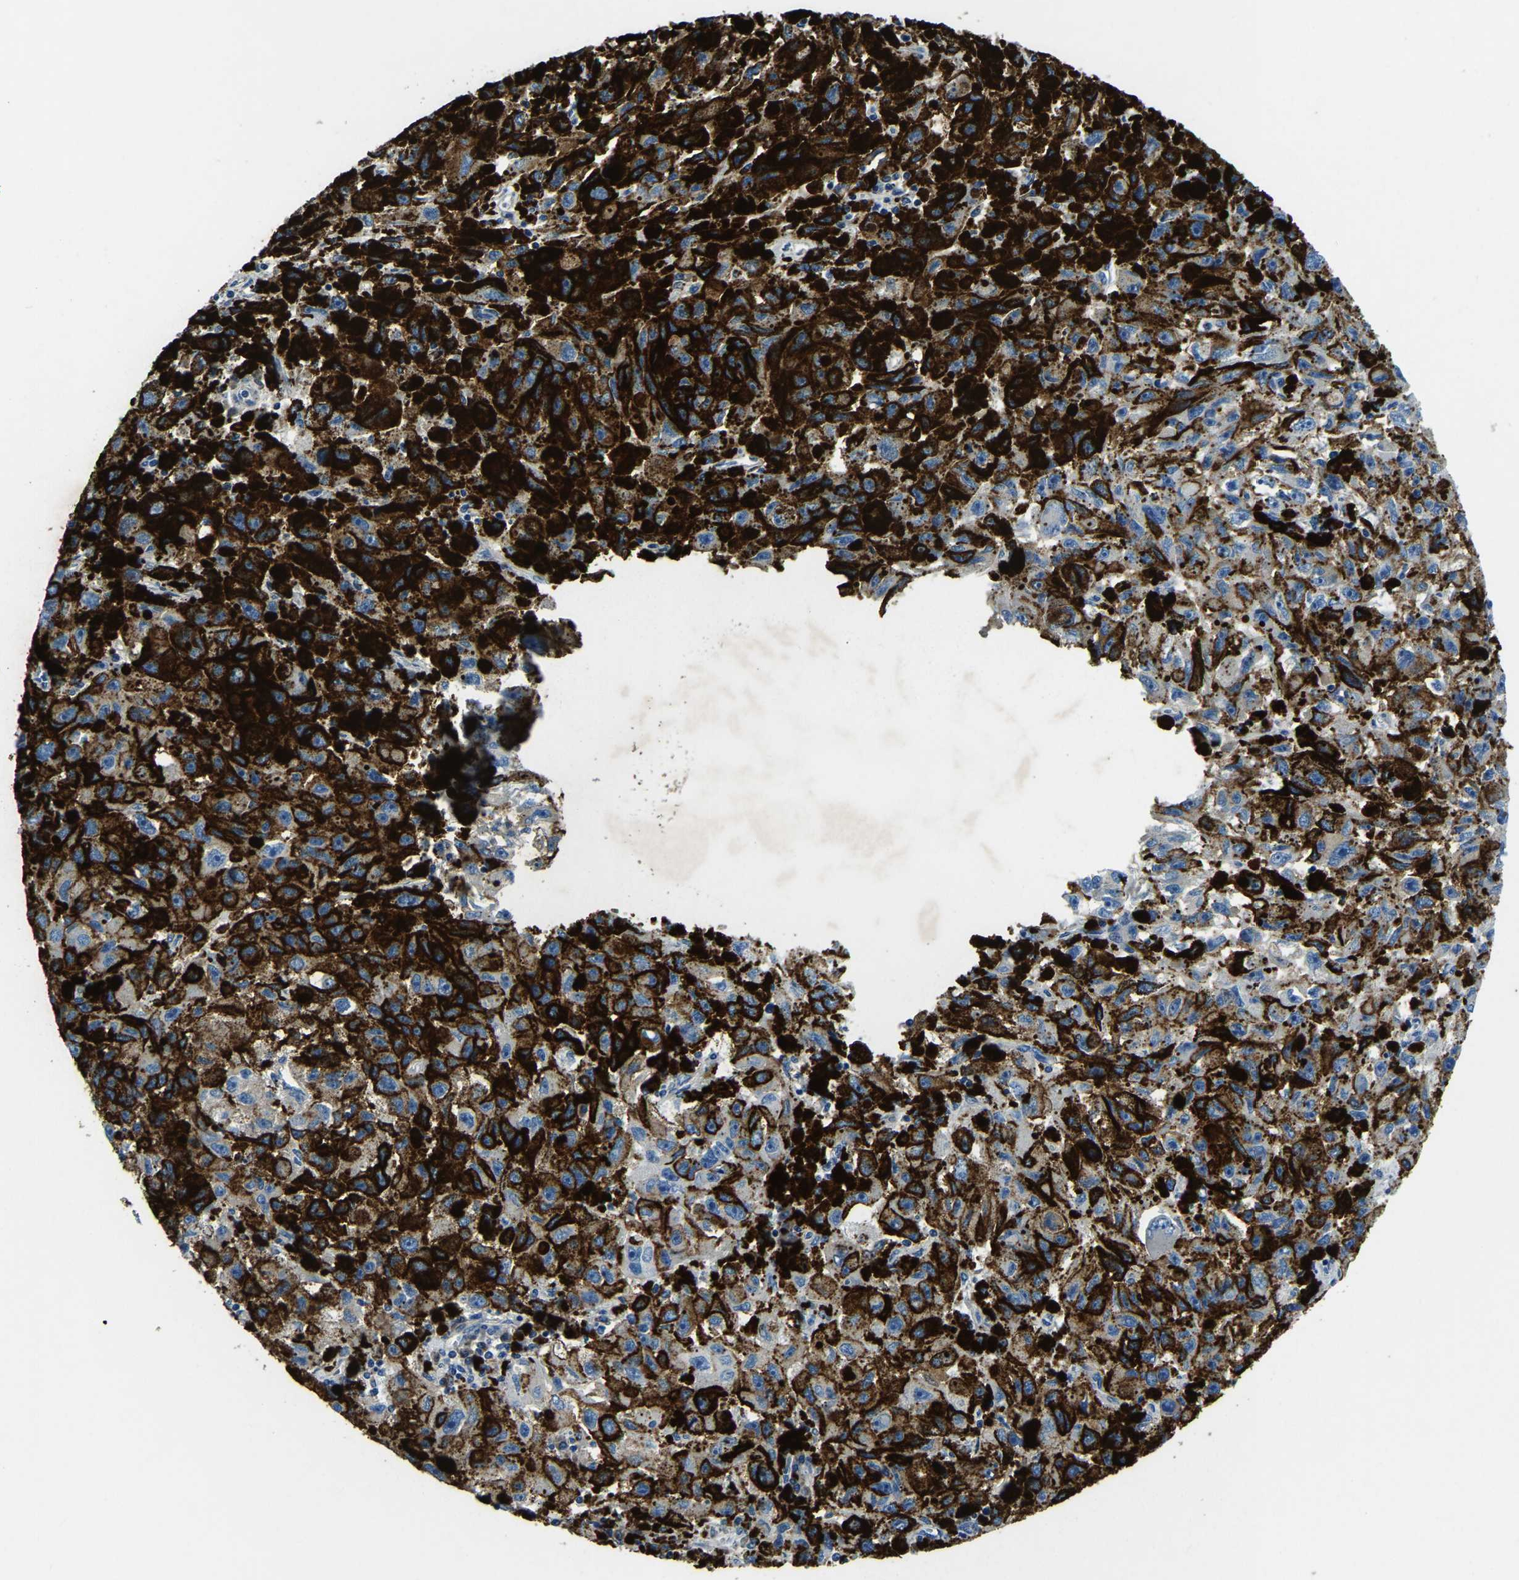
{"staining": {"intensity": "negative", "quantity": "none", "location": "none"}, "tissue": "melanoma", "cell_type": "Tumor cells", "image_type": "cancer", "snomed": [{"axis": "morphology", "description": "Malignant melanoma, NOS"}, {"axis": "topography", "description": "Skin"}], "caption": "This is an immunohistochemistry (IHC) photomicrograph of malignant melanoma. There is no staining in tumor cells.", "gene": "STAT2", "patient": {"sex": "female", "age": 104}}